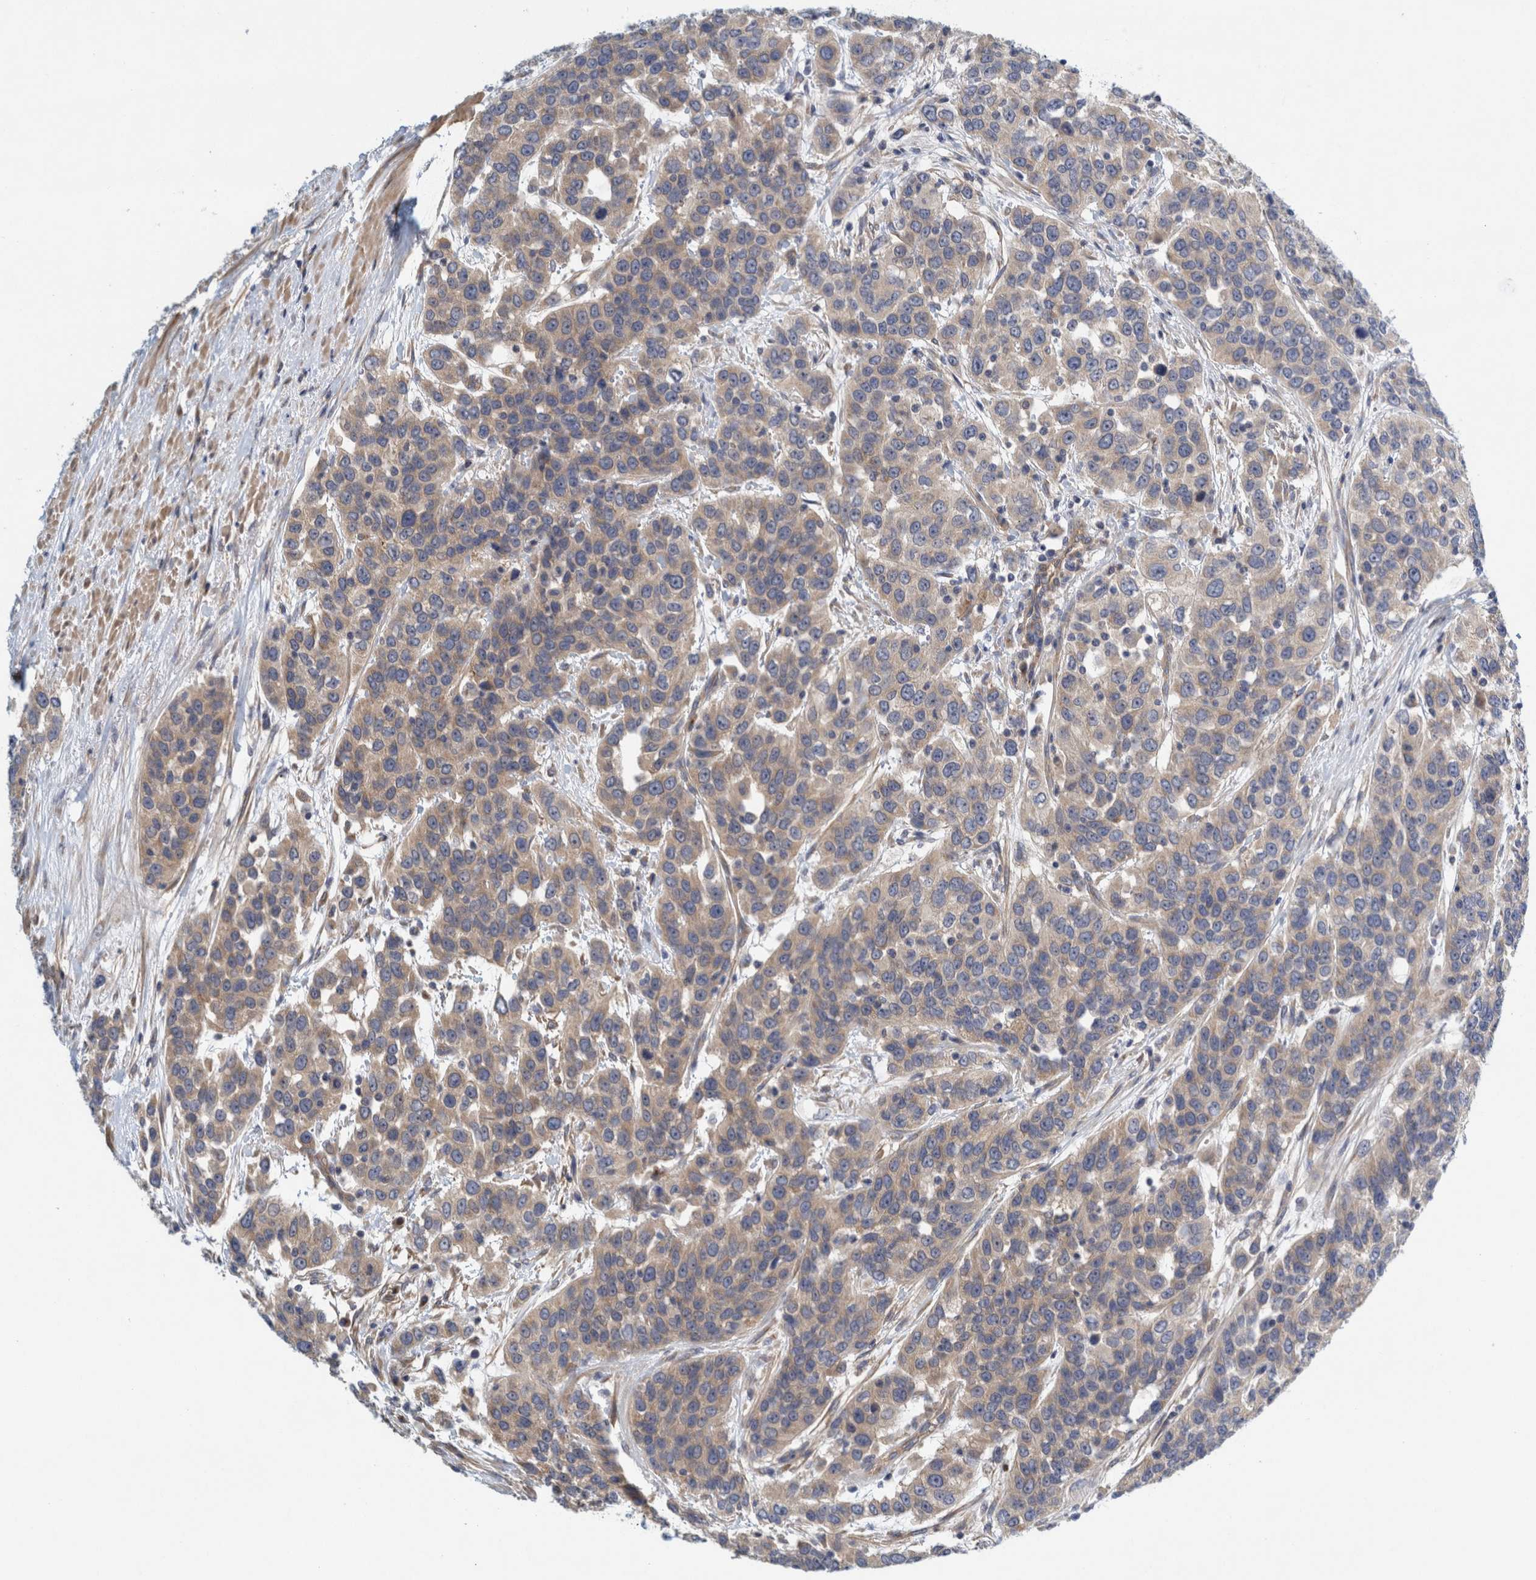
{"staining": {"intensity": "weak", "quantity": "25%-75%", "location": "cytoplasmic/membranous"}, "tissue": "urothelial cancer", "cell_type": "Tumor cells", "image_type": "cancer", "snomed": [{"axis": "morphology", "description": "Urothelial carcinoma, High grade"}, {"axis": "topography", "description": "Urinary bladder"}], "caption": "Urothelial carcinoma (high-grade) was stained to show a protein in brown. There is low levels of weak cytoplasmic/membranous expression in approximately 25%-75% of tumor cells. (Stains: DAB (3,3'-diaminobenzidine) in brown, nuclei in blue, Microscopy: brightfield microscopy at high magnification).", "gene": "ZNF324B", "patient": {"sex": "female", "age": 80}}